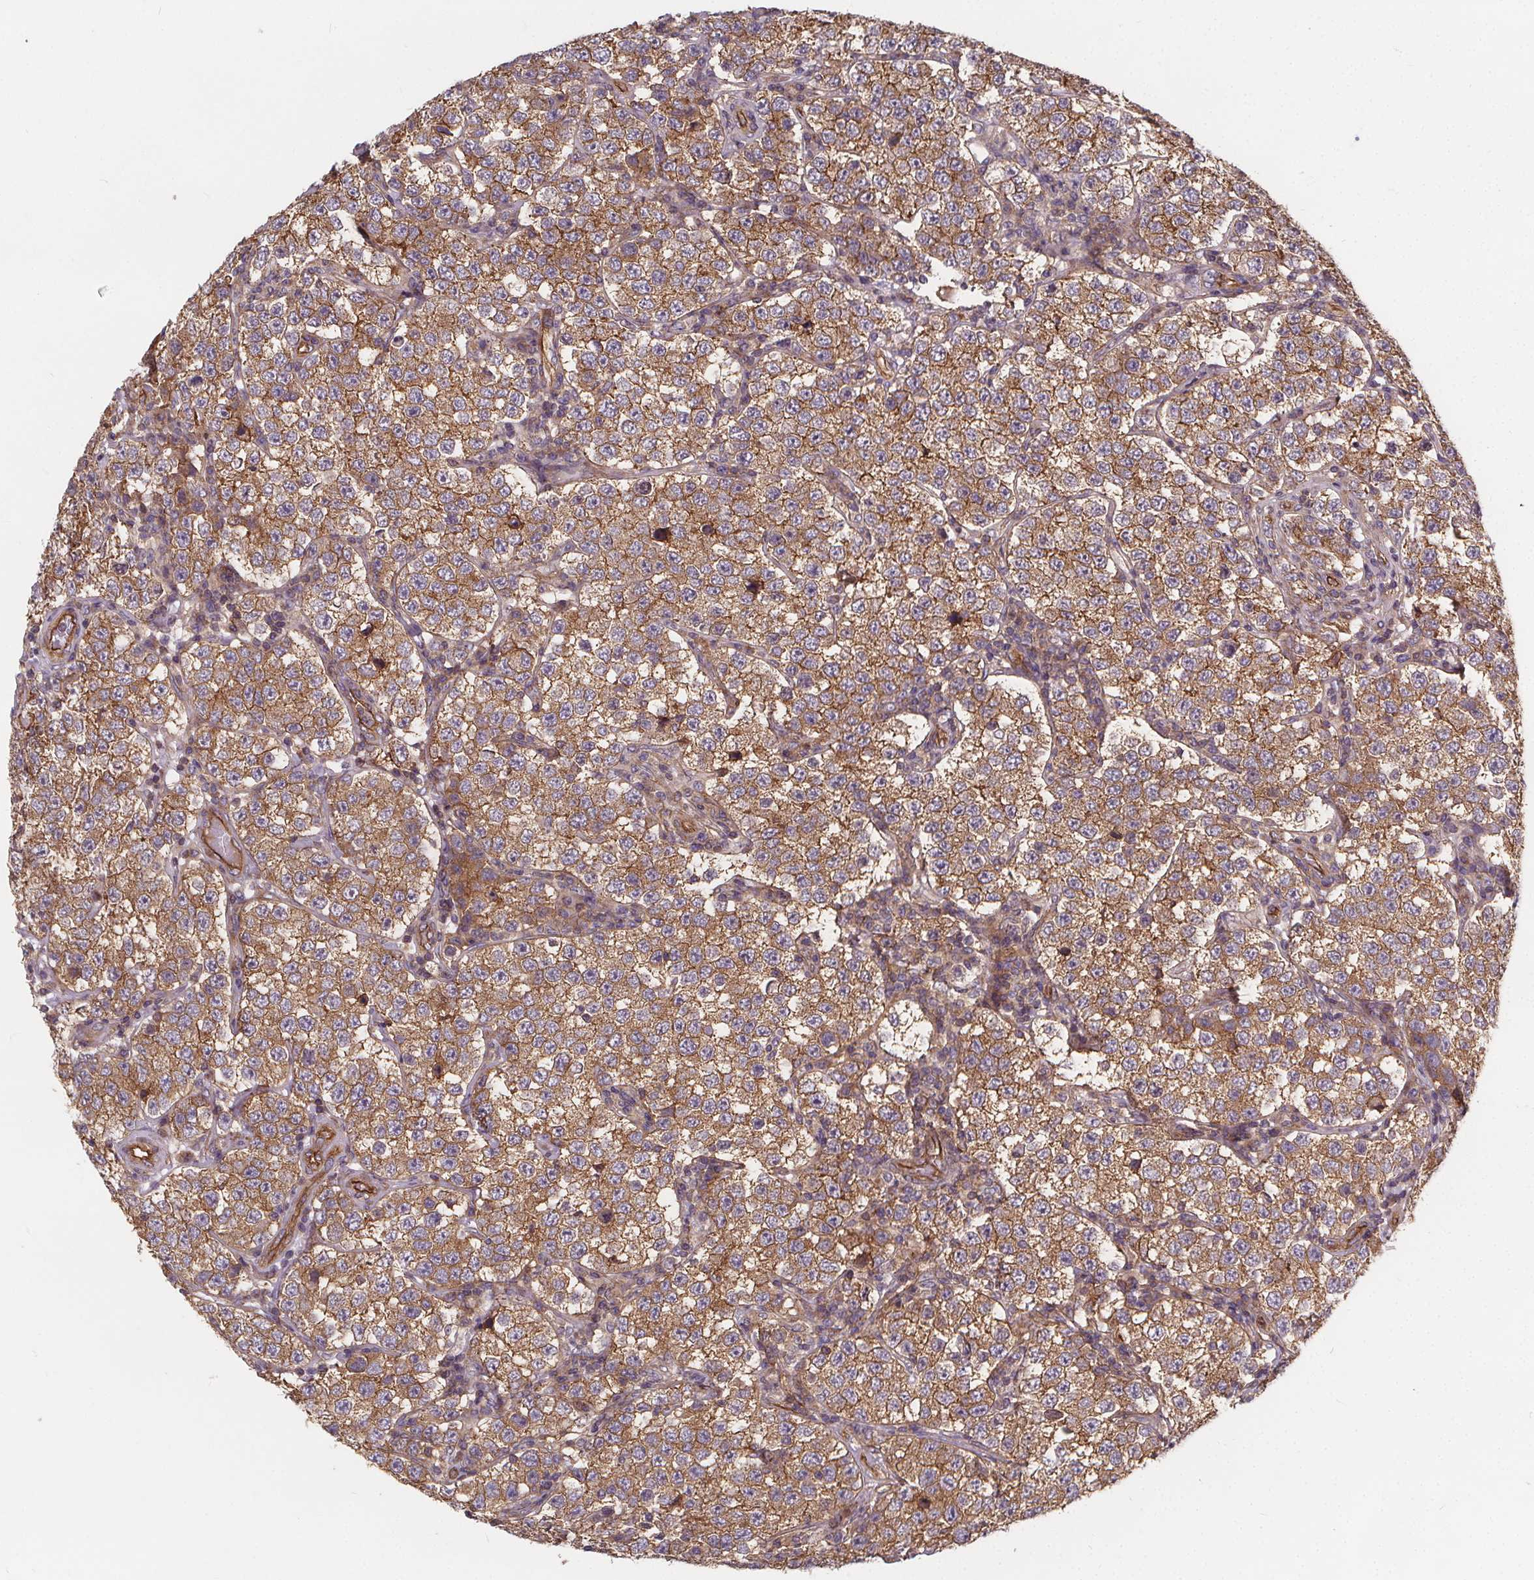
{"staining": {"intensity": "moderate", "quantity": ">75%", "location": "cytoplasmic/membranous"}, "tissue": "testis cancer", "cell_type": "Tumor cells", "image_type": "cancer", "snomed": [{"axis": "morphology", "description": "Seminoma, NOS"}, {"axis": "topography", "description": "Testis"}], "caption": "Human testis seminoma stained with a brown dye reveals moderate cytoplasmic/membranous positive expression in about >75% of tumor cells.", "gene": "CLINT1", "patient": {"sex": "male", "age": 34}}